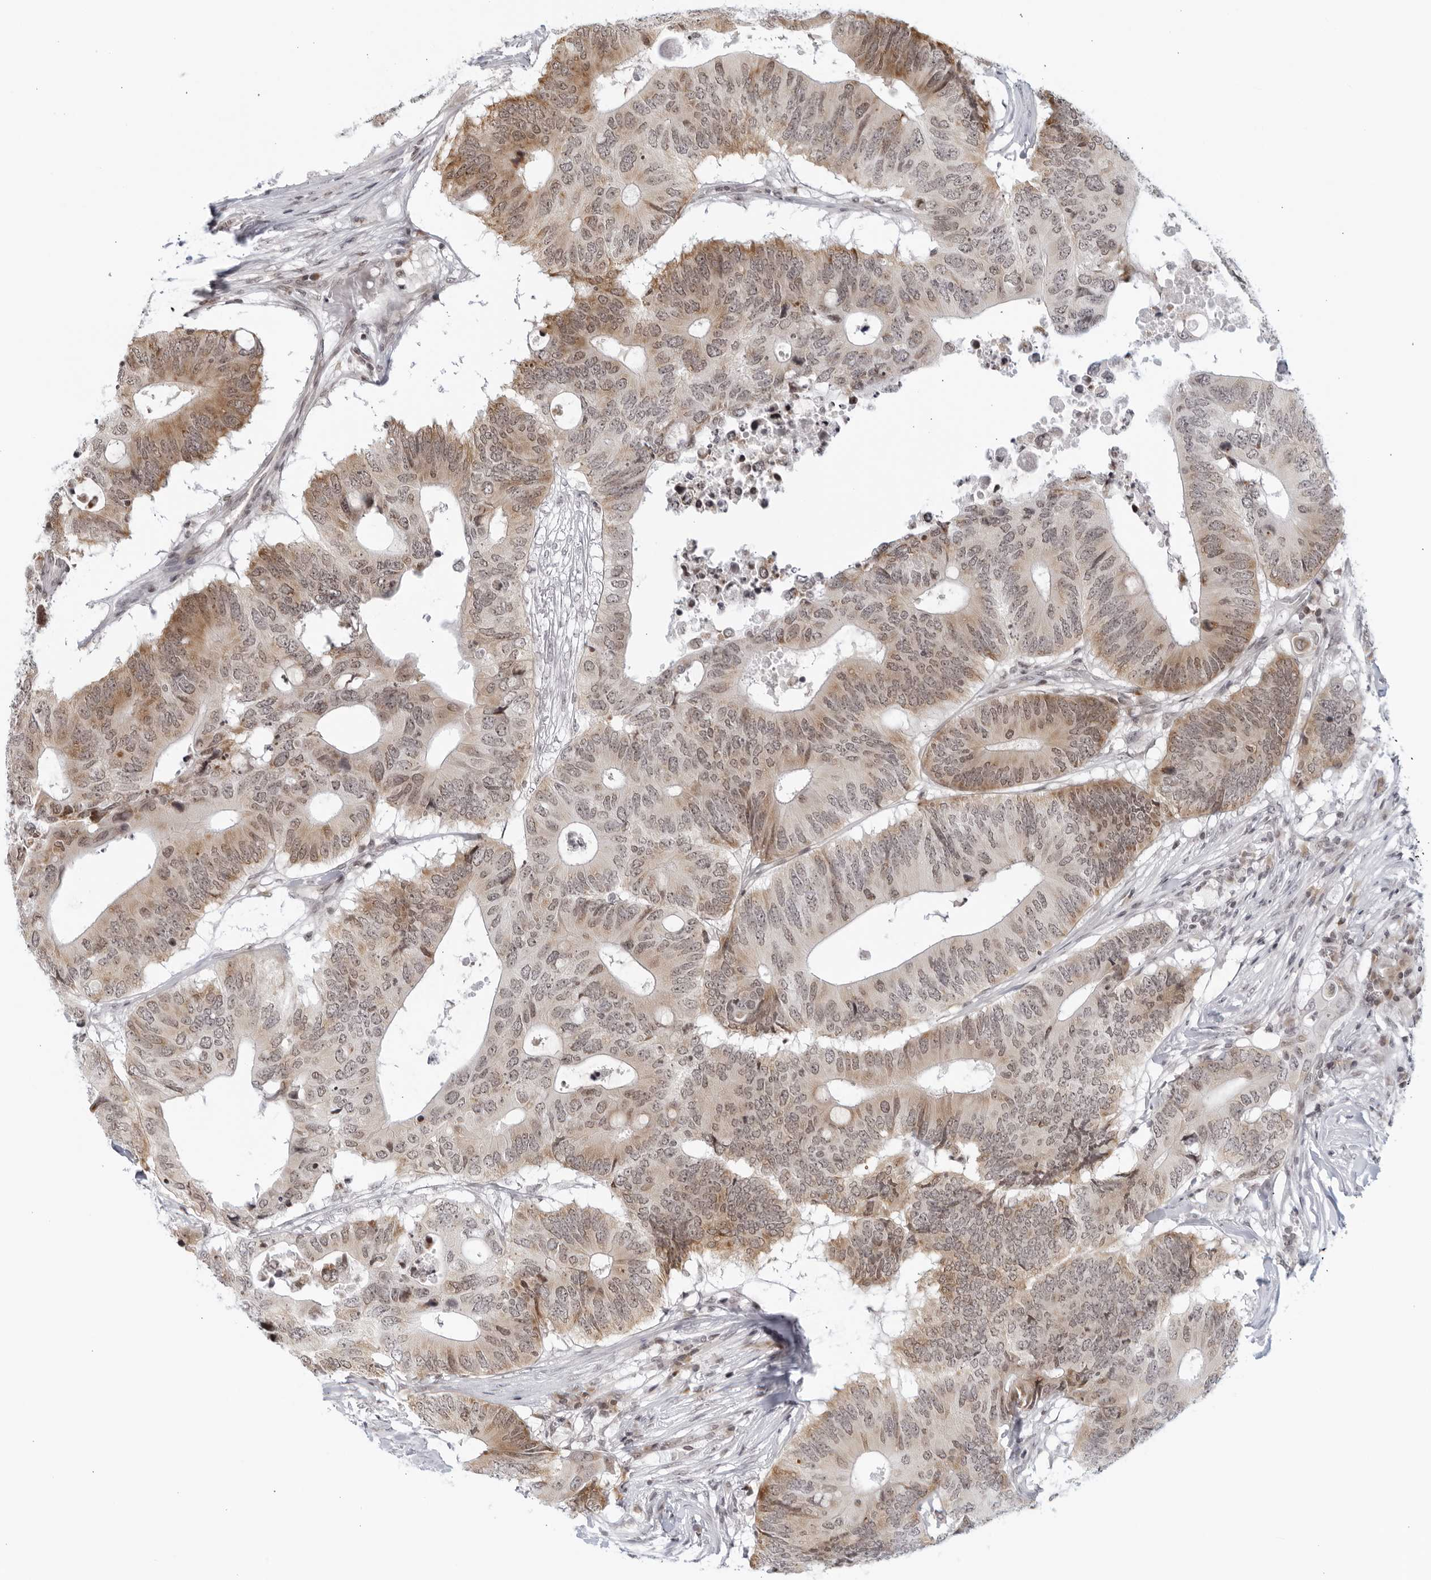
{"staining": {"intensity": "moderate", "quantity": "25%-75%", "location": "cytoplasmic/membranous"}, "tissue": "colorectal cancer", "cell_type": "Tumor cells", "image_type": "cancer", "snomed": [{"axis": "morphology", "description": "Adenocarcinoma, NOS"}, {"axis": "topography", "description": "Colon"}], "caption": "Adenocarcinoma (colorectal) stained for a protein (brown) reveals moderate cytoplasmic/membranous positive staining in approximately 25%-75% of tumor cells.", "gene": "RAB11FIP3", "patient": {"sex": "male", "age": 71}}